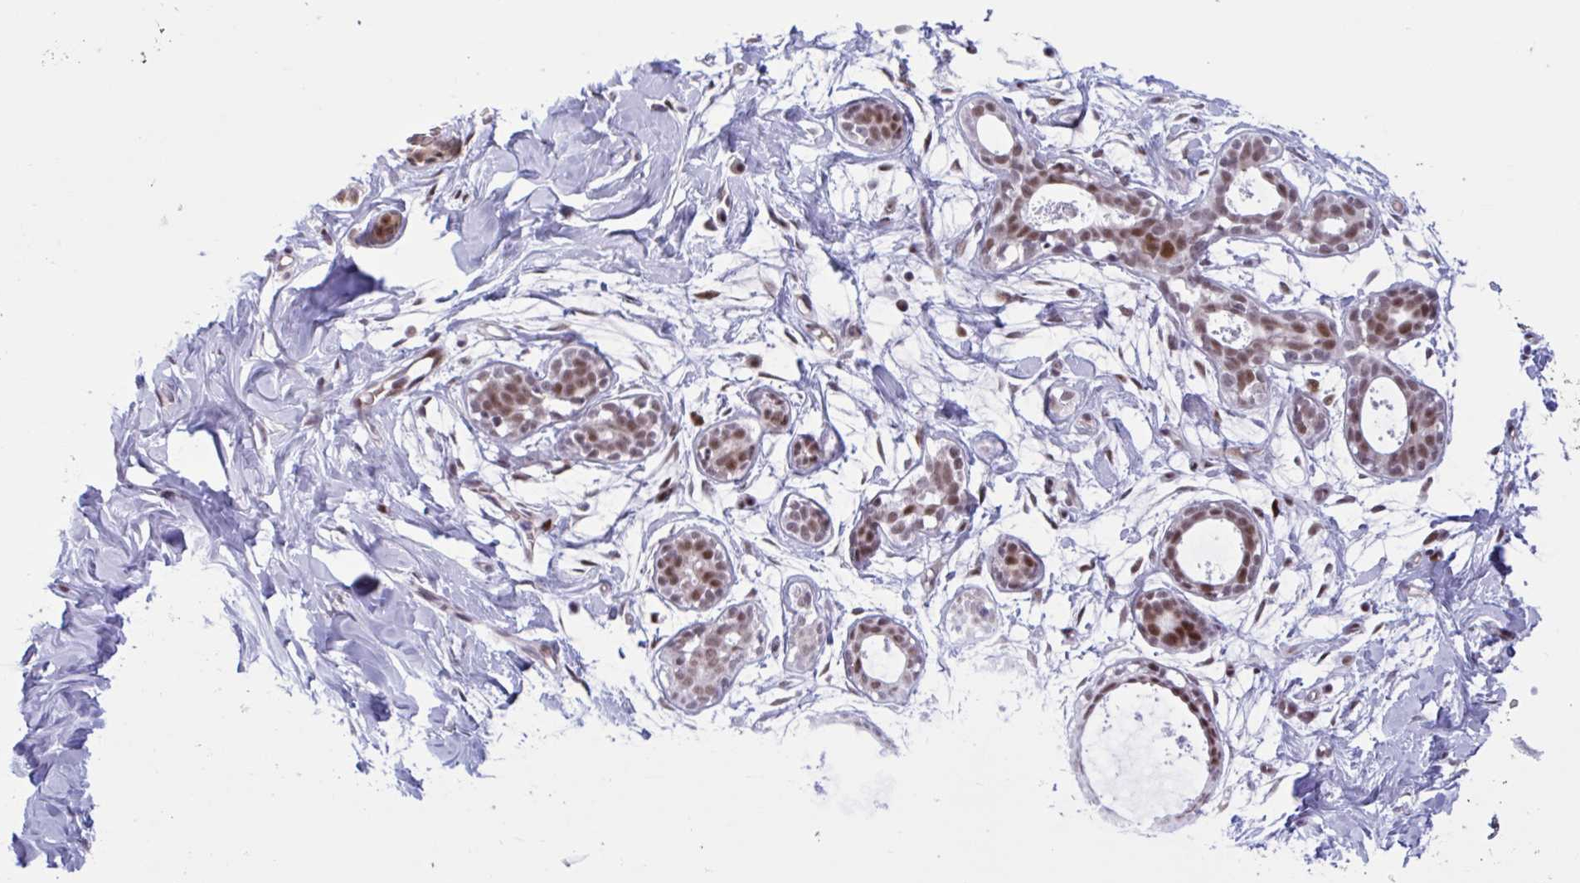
{"staining": {"intensity": "negative", "quantity": "none", "location": "none"}, "tissue": "breast", "cell_type": "Adipocytes", "image_type": "normal", "snomed": [{"axis": "morphology", "description": "Normal tissue, NOS"}, {"axis": "topography", "description": "Breast"}], "caption": "The image displays no staining of adipocytes in unremarkable breast.", "gene": "RBL1", "patient": {"sex": "female", "age": 27}}